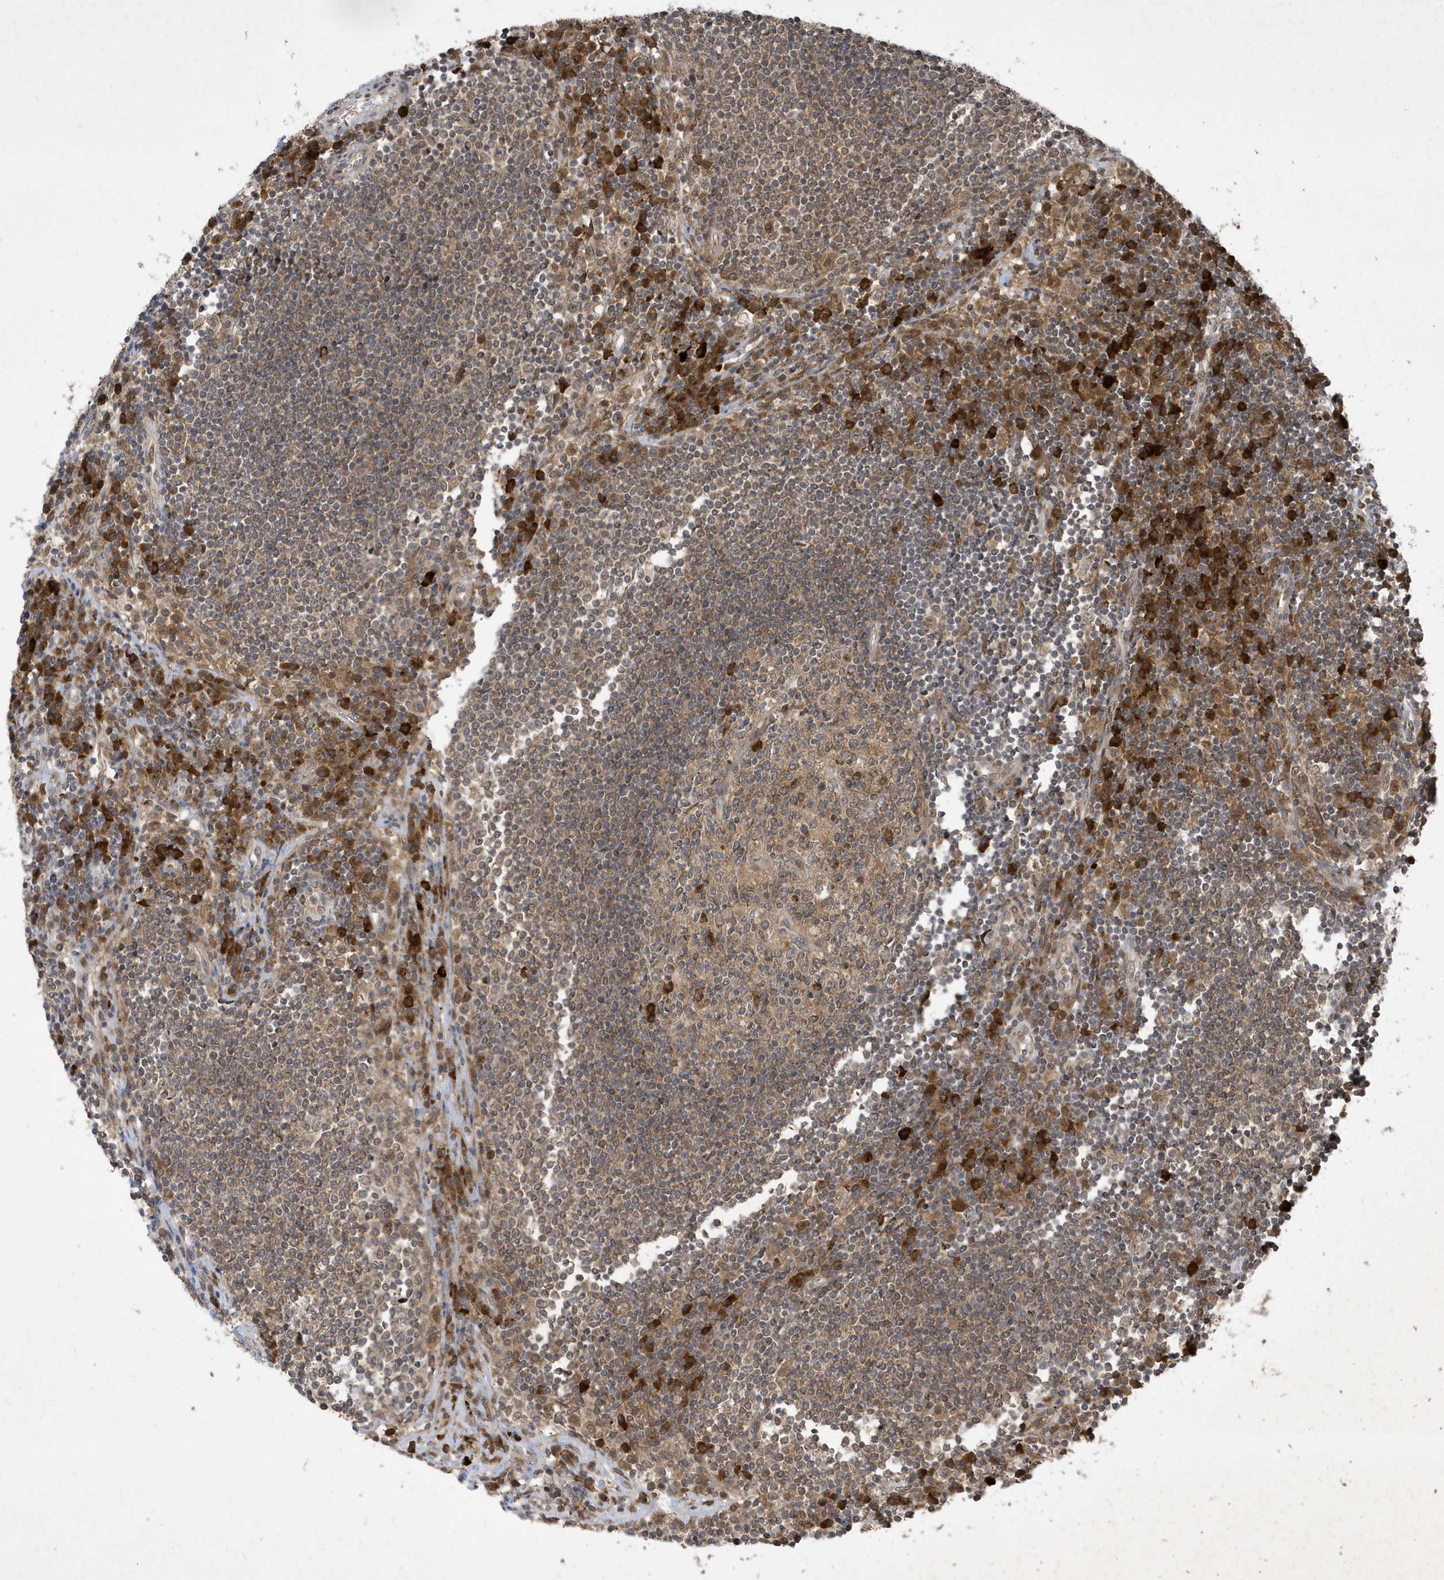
{"staining": {"intensity": "moderate", "quantity": "<25%", "location": "cytoplasmic/membranous"}, "tissue": "lymph node", "cell_type": "Germinal center cells", "image_type": "normal", "snomed": [{"axis": "morphology", "description": "Normal tissue, NOS"}, {"axis": "topography", "description": "Lymph node"}], "caption": "Immunohistochemical staining of unremarkable human lymph node exhibits low levels of moderate cytoplasmic/membranous expression in approximately <25% of germinal center cells. The staining is performed using DAB (3,3'-diaminobenzidine) brown chromogen to label protein expression. The nuclei are counter-stained blue using hematoxylin.", "gene": "STX10", "patient": {"sex": "female", "age": 53}}